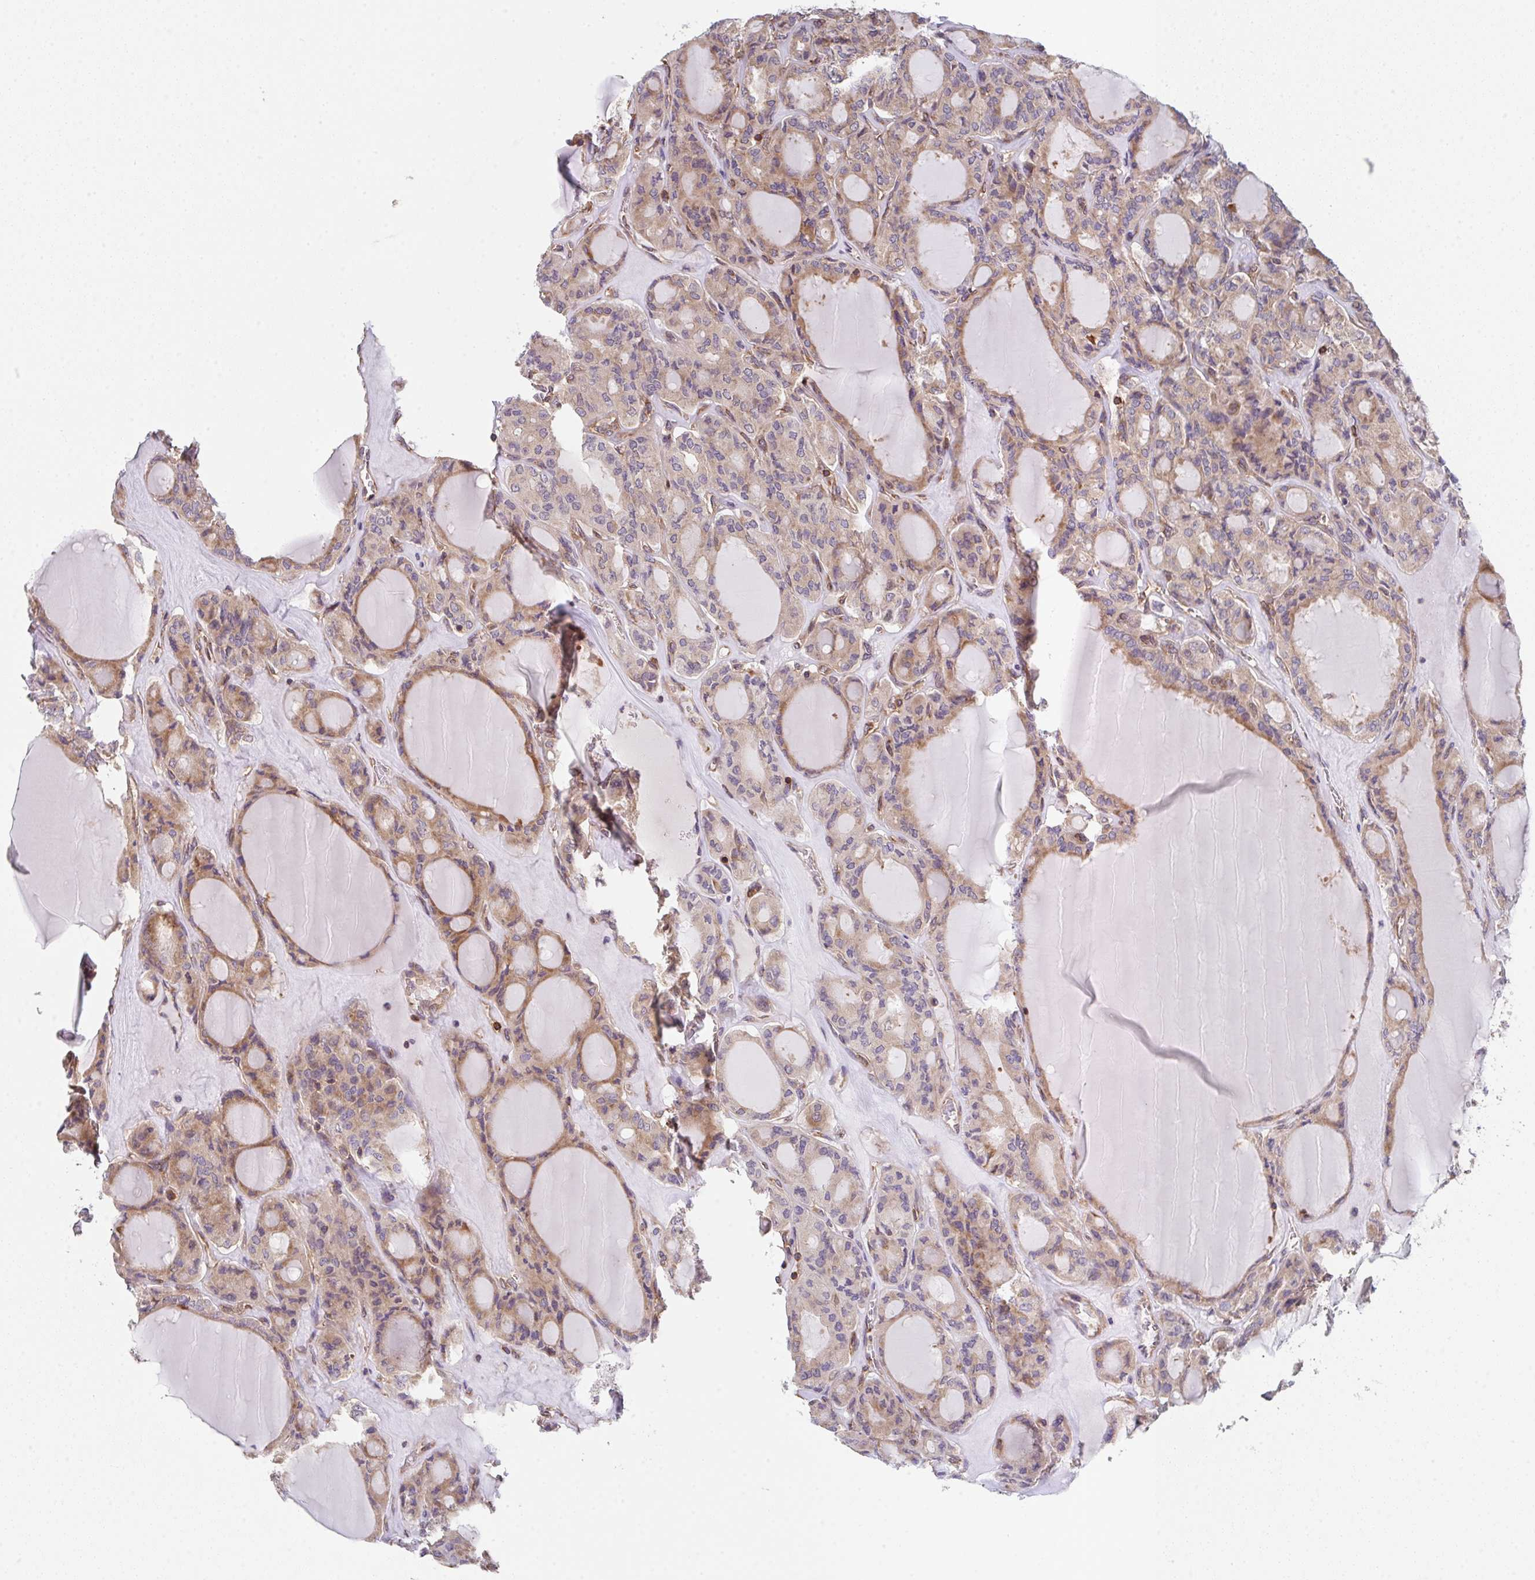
{"staining": {"intensity": "weak", "quantity": ">75%", "location": "cytoplasmic/membranous"}, "tissue": "thyroid cancer", "cell_type": "Tumor cells", "image_type": "cancer", "snomed": [{"axis": "morphology", "description": "Follicular adenoma carcinoma, NOS"}, {"axis": "topography", "description": "Thyroid gland"}], "caption": "Weak cytoplasmic/membranous positivity is identified in about >75% of tumor cells in thyroid cancer (follicular adenoma carcinoma). The staining was performed using DAB to visualize the protein expression in brown, while the nuclei were stained in blue with hematoxylin (Magnification: 20x).", "gene": "TMEM229A", "patient": {"sex": "female", "age": 63}}